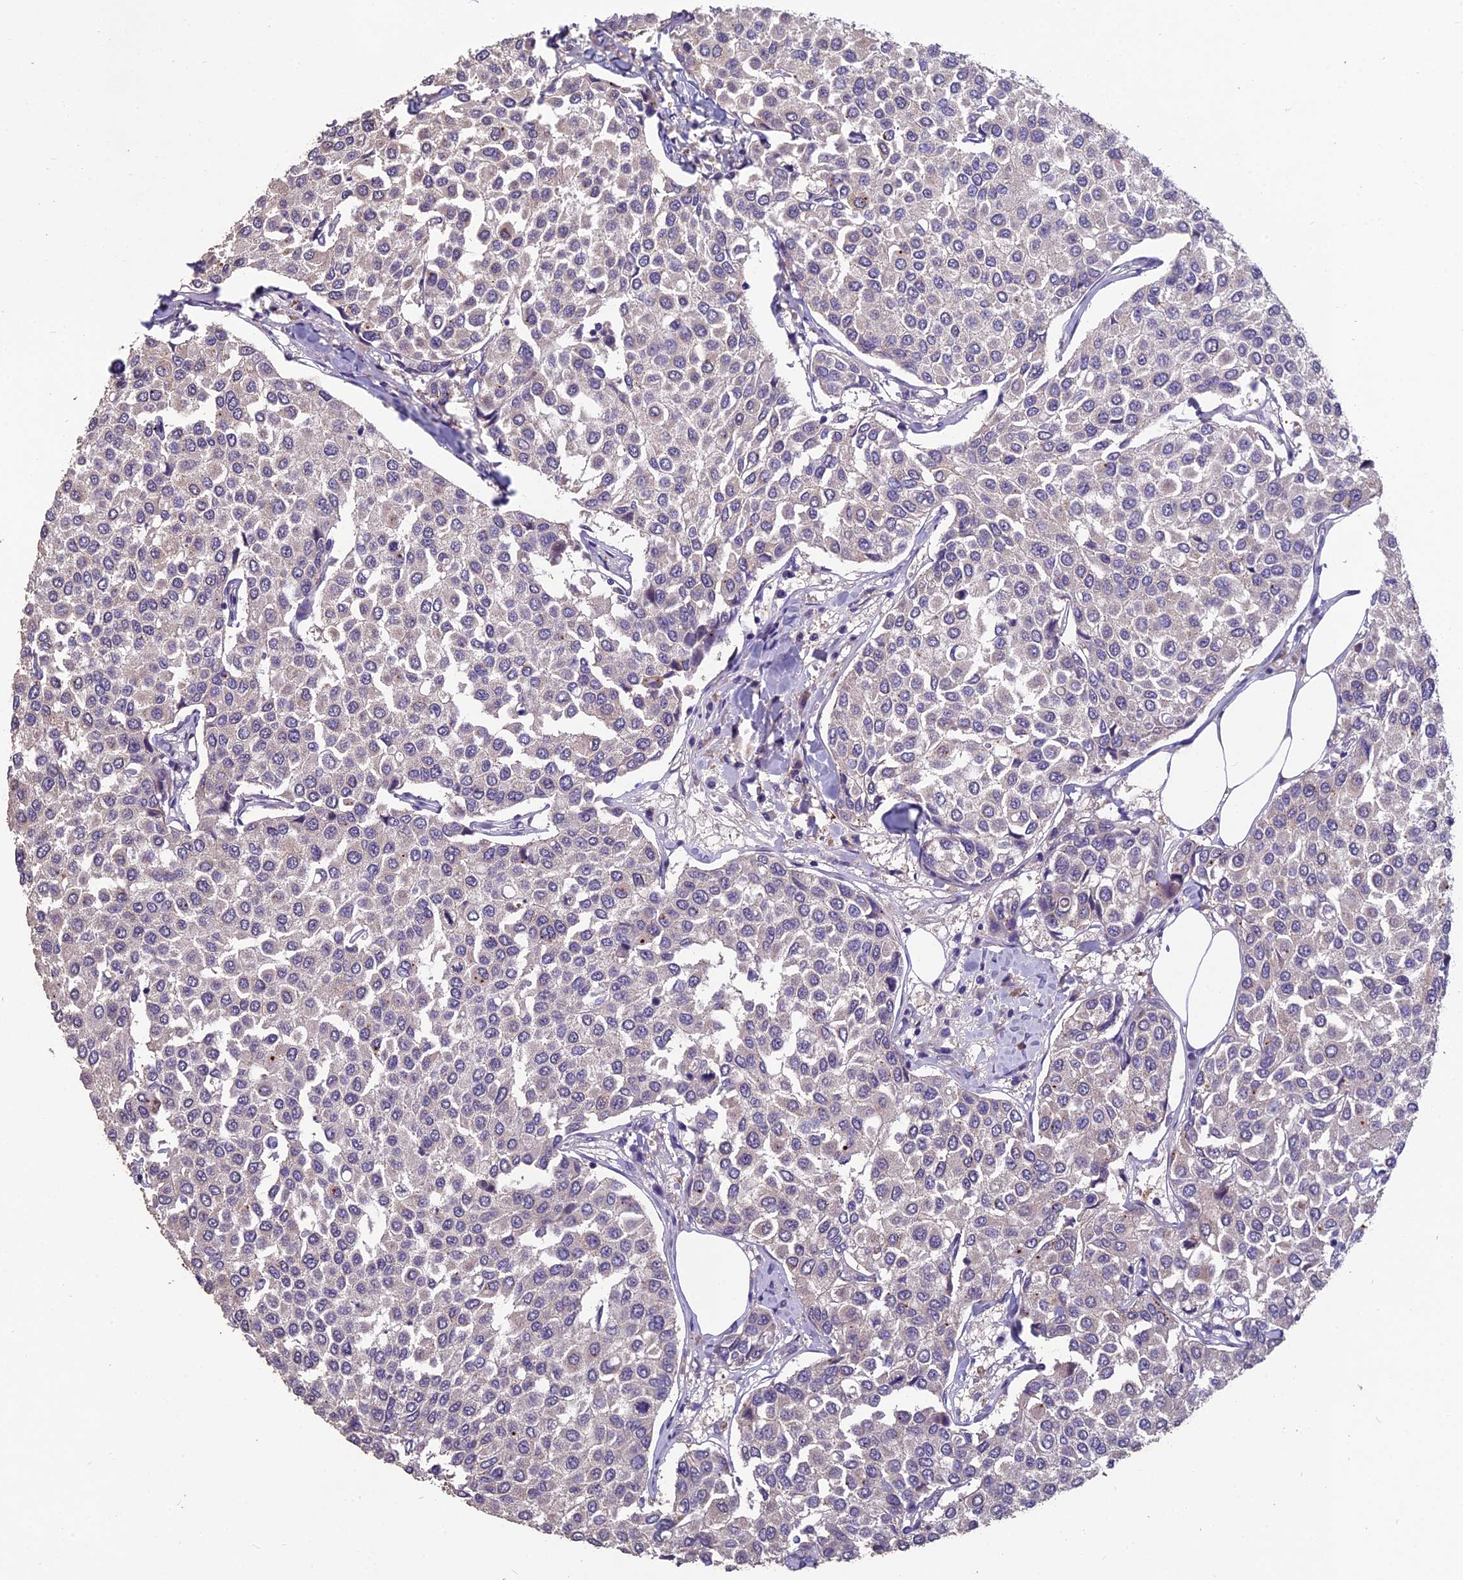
{"staining": {"intensity": "negative", "quantity": "none", "location": "none"}, "tissue": "breast cancer", "cell_type": "Tumor cells", "image_type": "cancer", "snomed": [{"axis": "morphology", "description": "Duct carcinoma"}, {"axis": "topography", "description": "Breast"}], "caption": "Immunohistochemistry (IHC) micrograph of infiltrating ductal carcinoma (breast) stained for a protein (brown), which shows no expression in tumor cells. Nuclei are stained in blue.", "gene": "CEACAM16", "patient": {"sex": "female", "age": 55}}